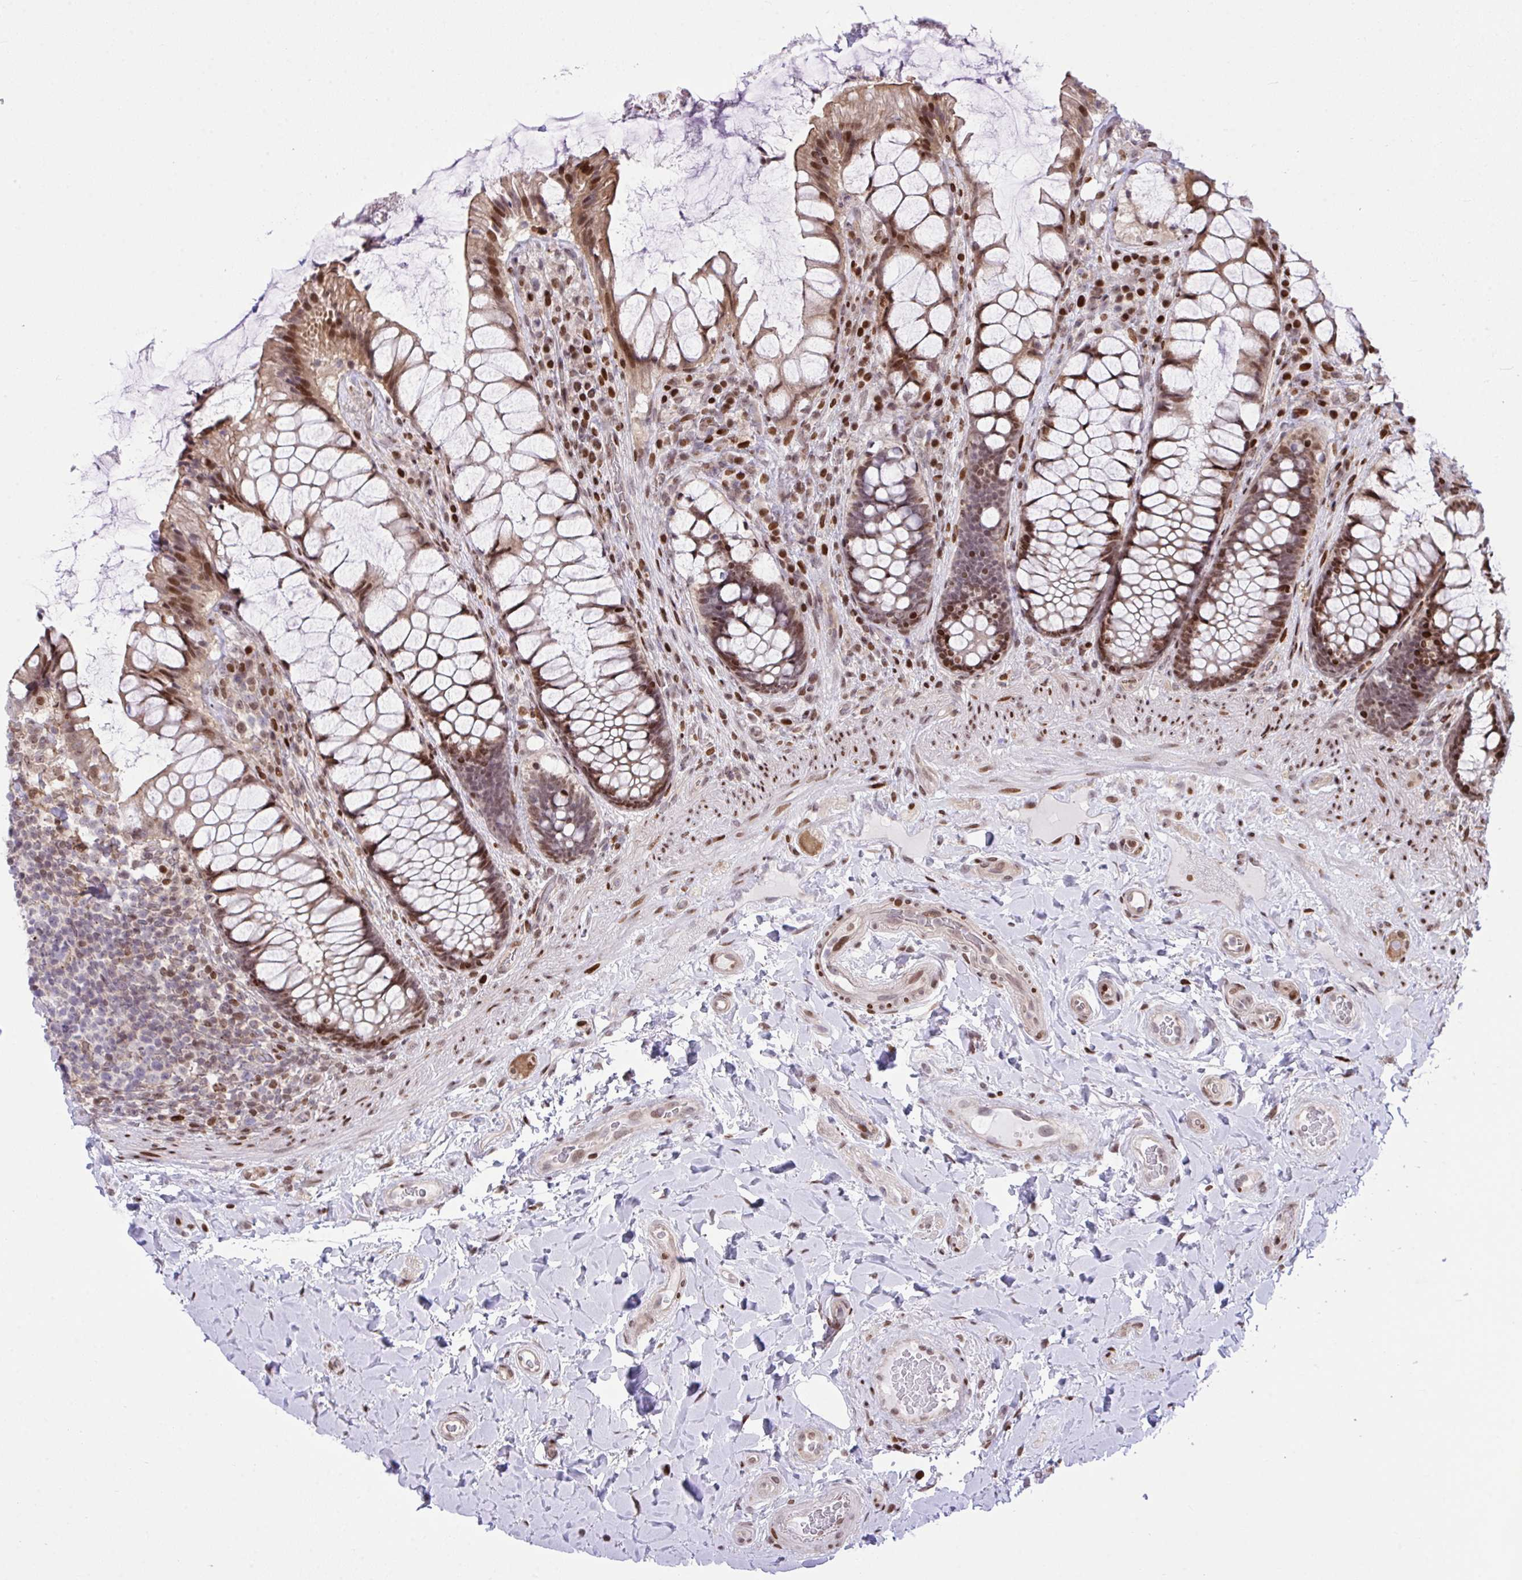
{"staining": {"intensity": "strong", "quantity": "25%-75%", "location": "cytoplasmic/membranous,nuclear"}, "tissue": "rectum", "cell_type": "Glandular cells", "image_type": "normal", "snomed": [{"axis": "morphology", "description": "Normal tissue, NOS"}, {"axis": "topography", "description": "Rectum"}], "caption": "This image exhibits normal rectum stained with IHC to label a protein in brown. The cytoplasmic/membranous,nuclear of glandular cells show strong positivity for the protein. Nuclei are counter-stained blue.", "gene": "RAPGEF5", "patient": {"sex": "female", "age": 58}}